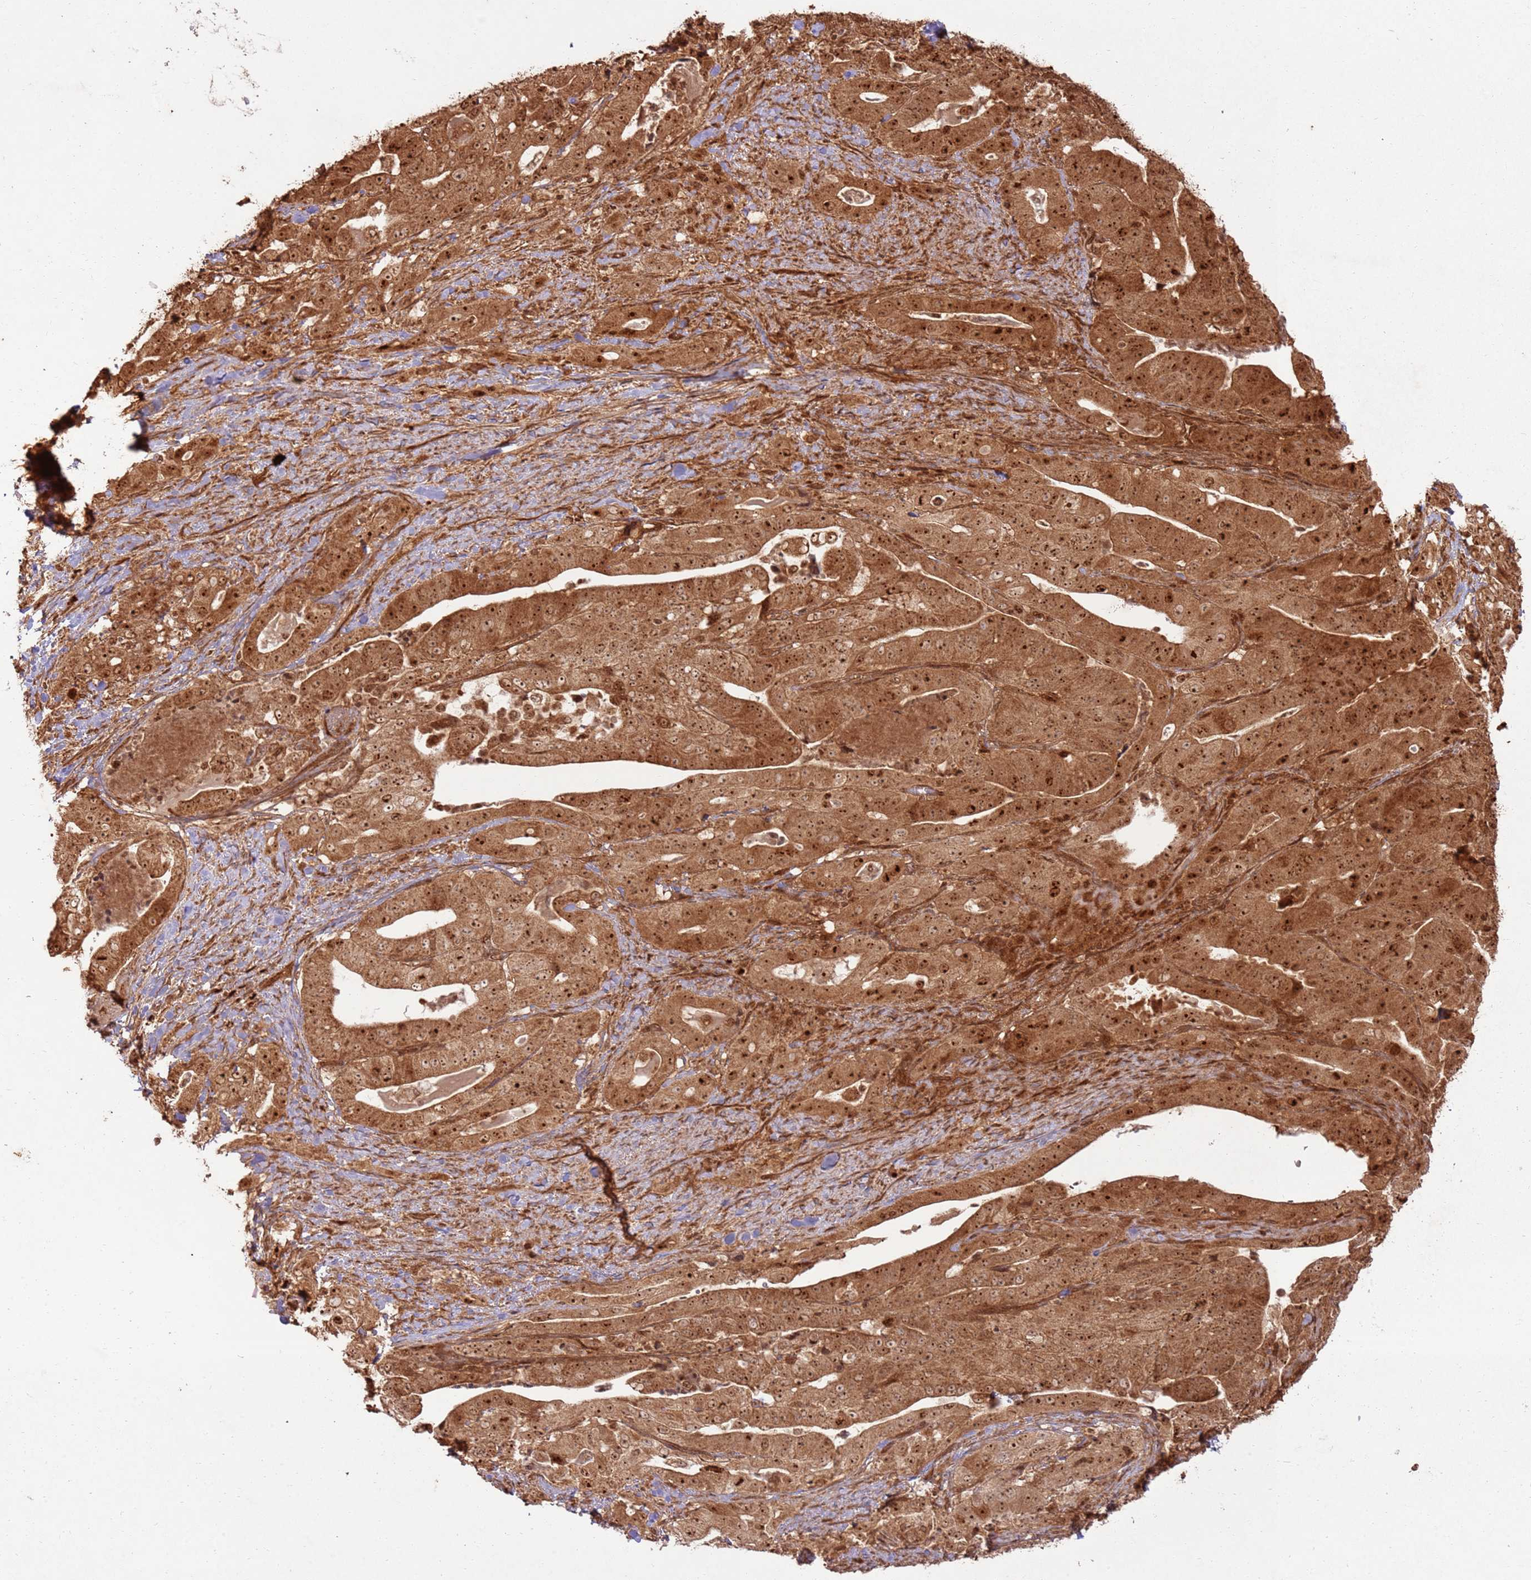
{"staining": {"intensity": "strong", "quantity": ">75%", "location": "cytoplasmic/membranous,nuclear"}, "tissue": "stomach cancer", "cell_type": "Tumor cells", "image_type": "cancer", "snomed": [{"axis": "morphology", "description": "Adenocarcinoma, NOS"}, {"axis": "topography", "description": "Stomach"}], "caption": "Immunohistochemical staining of stomach cancer (adenocarcinoma) demonstrates strong cytoplasmic/membranous and nuclear protein staining in approximately >75% of tumor cells.", "gene": "TBC1D13", "patient": {"sex": "male", "age": 48}}